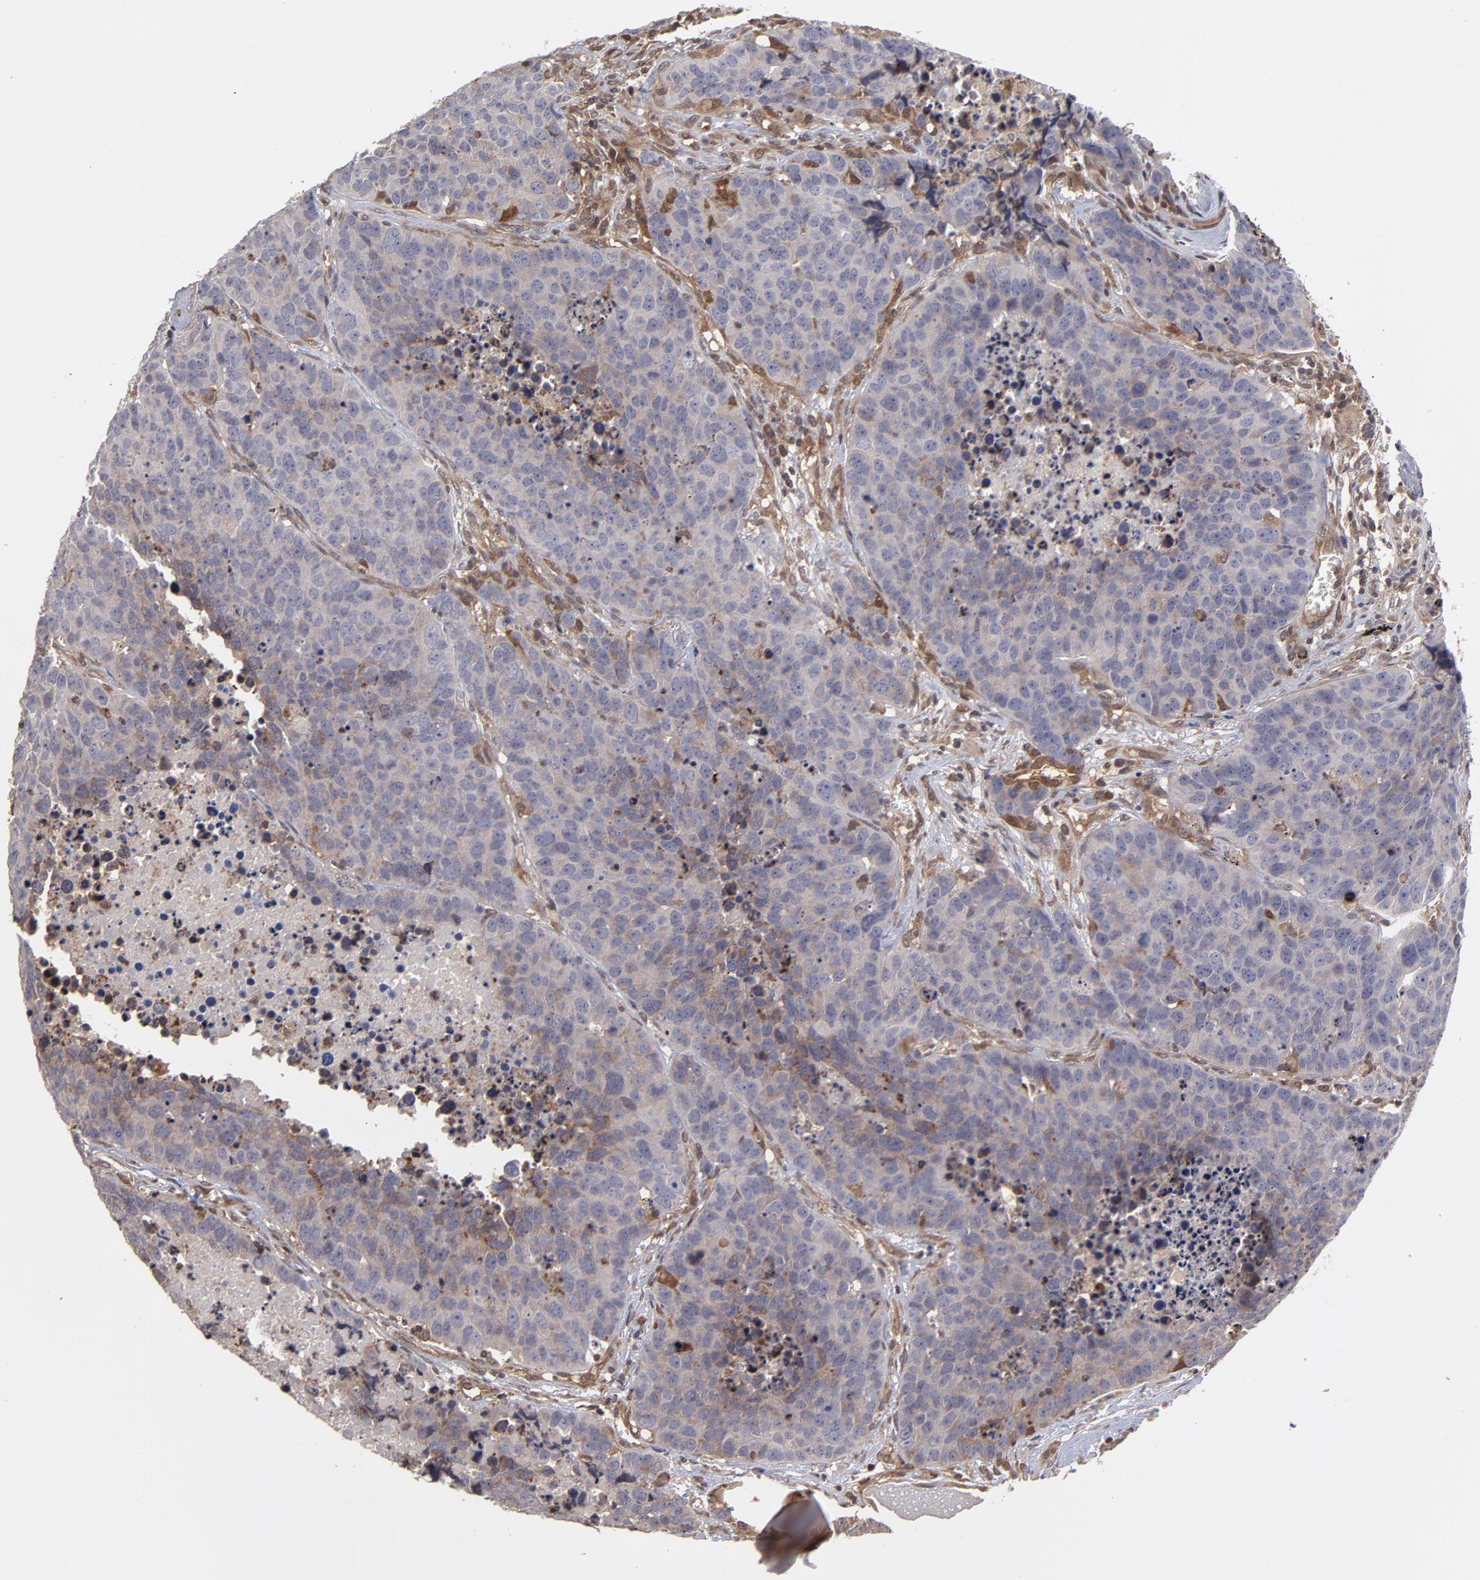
{"staining": {"intensity": "weak", "quantity": "25%-75%", "location": "cytoplasmic/membranous"}, "tissue": "carcinoid", "cell_type": "Tumor cells", "image_type": "cancer", "snomed": [{"axis": "morphology", "description": "Carcinoid, malignant, NOS"}, {"axis": "topography", "description": "Lung"}], "caption": "A micrograph of human carcinoid stained for a protein exhibits weak cytoplasmic/membranous brown staining in tumor cells.", "gene": "UBE2L6", "patient": {"sex": "male", "age": 60}}